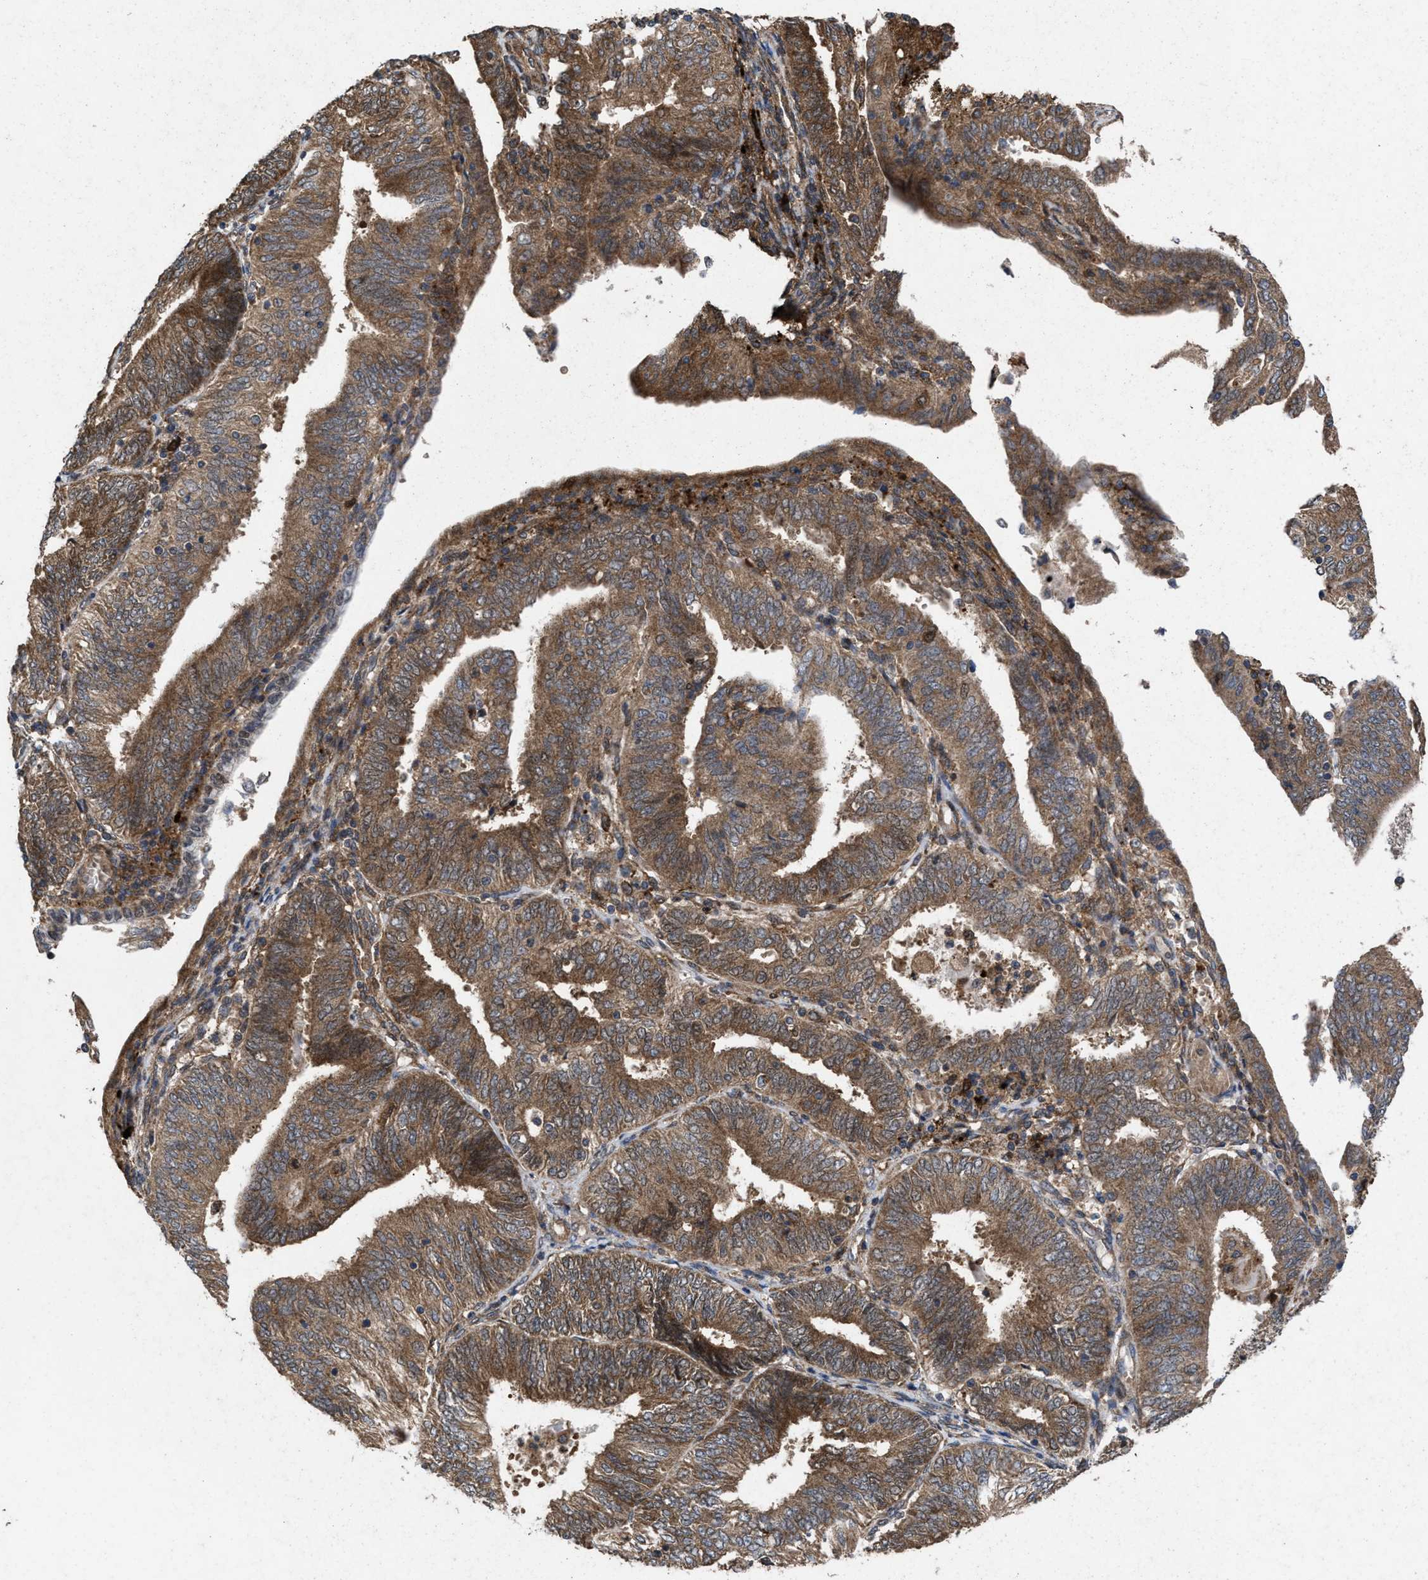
{"staining": {"intensity": "moderate", "quantity": ">75%", "location": "cytoplasmic/membranous"}, "tissue": "endometrial cancer", "cell_type": "Tumor cells", "image_type": "cancer", "snomed": [{"axis": "morphology", "description": "Adenocarcinoma, NOS"}, {"axis": "topography", "description": "Endometrium"}], "caption": "Endometrial adenocarcinoma was stained to show a protein in brown. There is medium levels of moderate cytoplasmic/membranous positivity in approximately >75% of tumor cells. The staining is performed using DAB brown chromogen to label protein expression. The nuclei are counter-stained blue using hematoxylin.", "gene": "MSI2", "patient": {"sex": "female", "age": 58}}